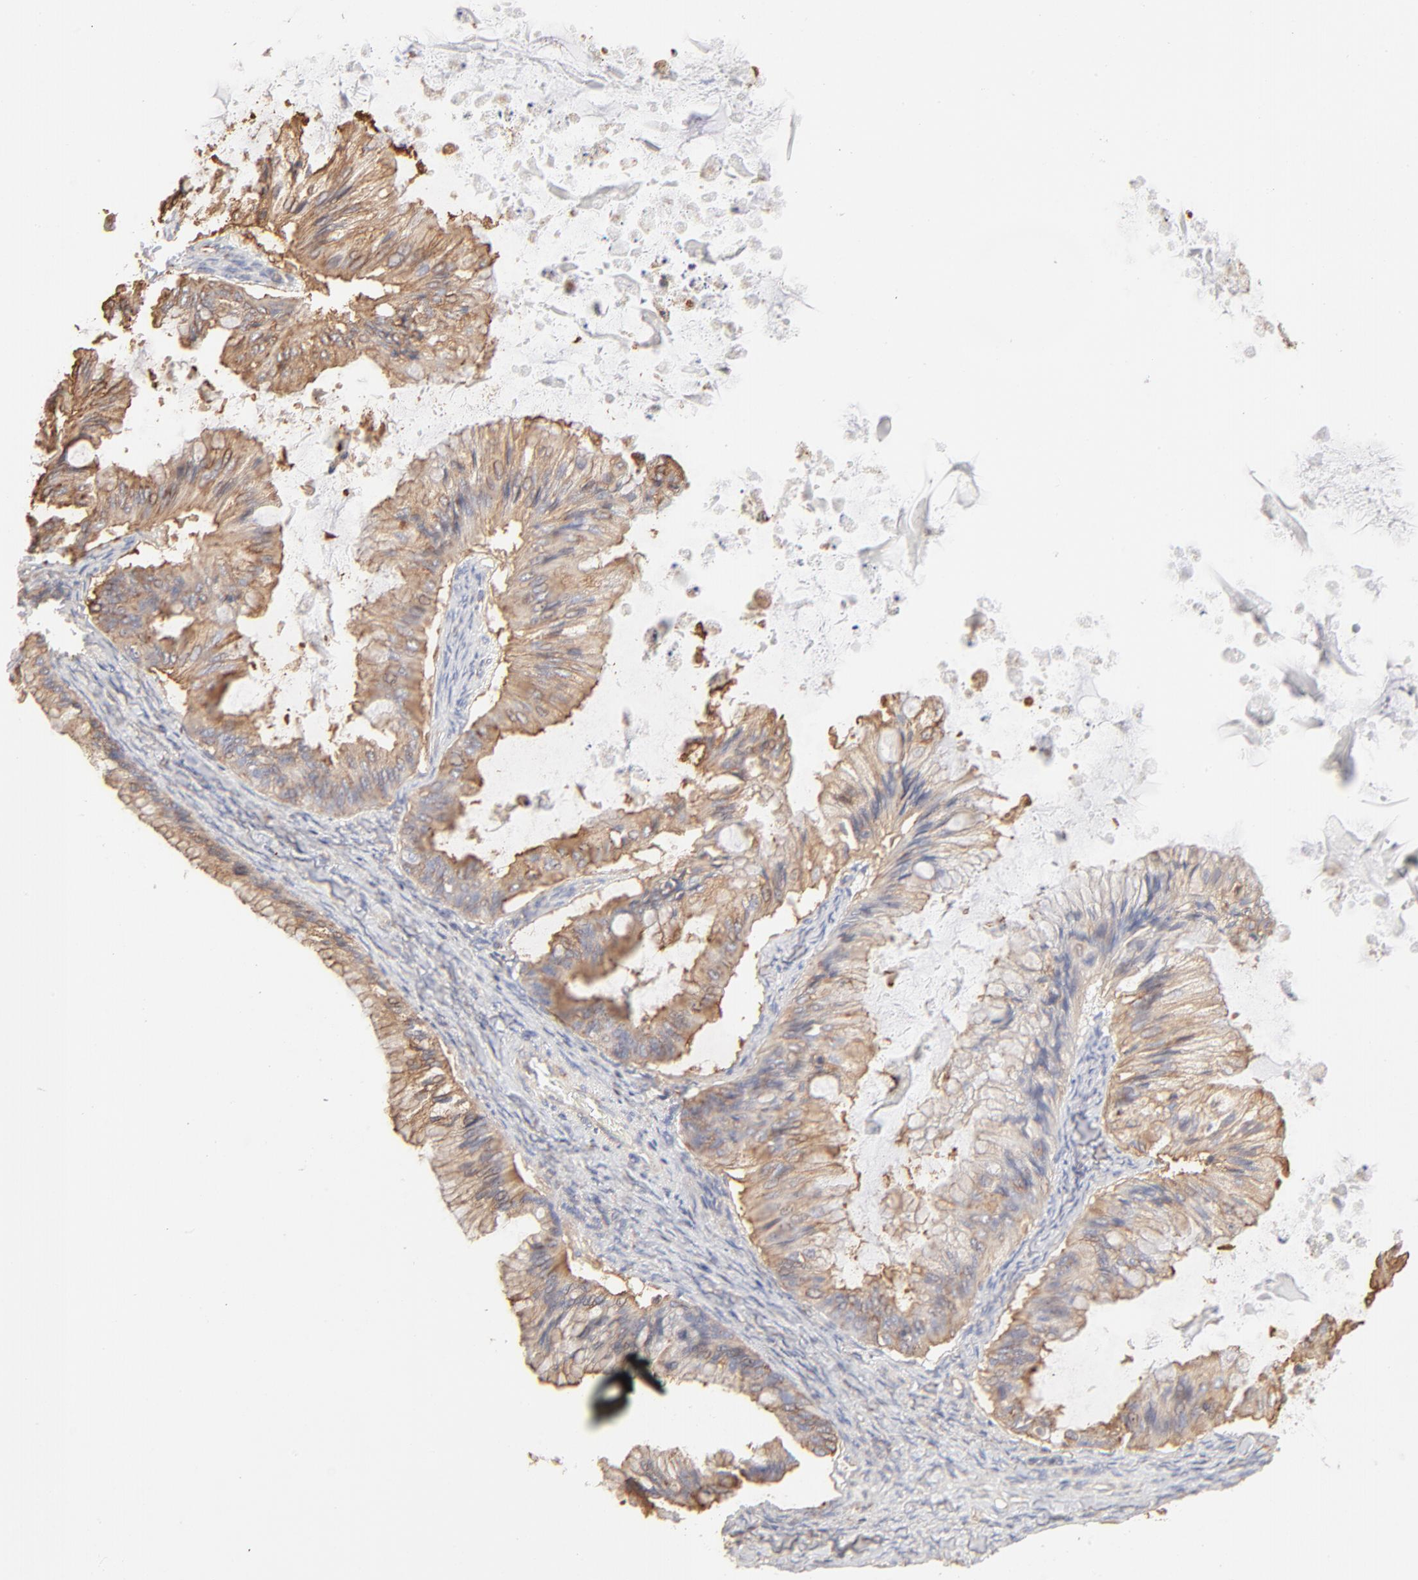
{"staining": {"intensity": "moderate", "quantity": ">75%", "location": "cytoplasmic/membranous"}, "tissue": "ovarian cancer", "cell_type": "Tumor cells", "image_type": "cancer", "snomed": [{"axis": "morphology", "description": "Cystadenocarcinoma, mucinous, NOS"}, {"axis": "topography", "description": "Ovary"}], "caption": "This histopathology image shows ovarian cancer stained with immunohistochemistry (IHC) to label a protein in brown. The cytoplasmic/membranous of tumor cells show moderate positivity for the protein. Nuclei are counter-stained blue.", "gene": "CLTB", "patient": {"sex": "female", "age": 57}}